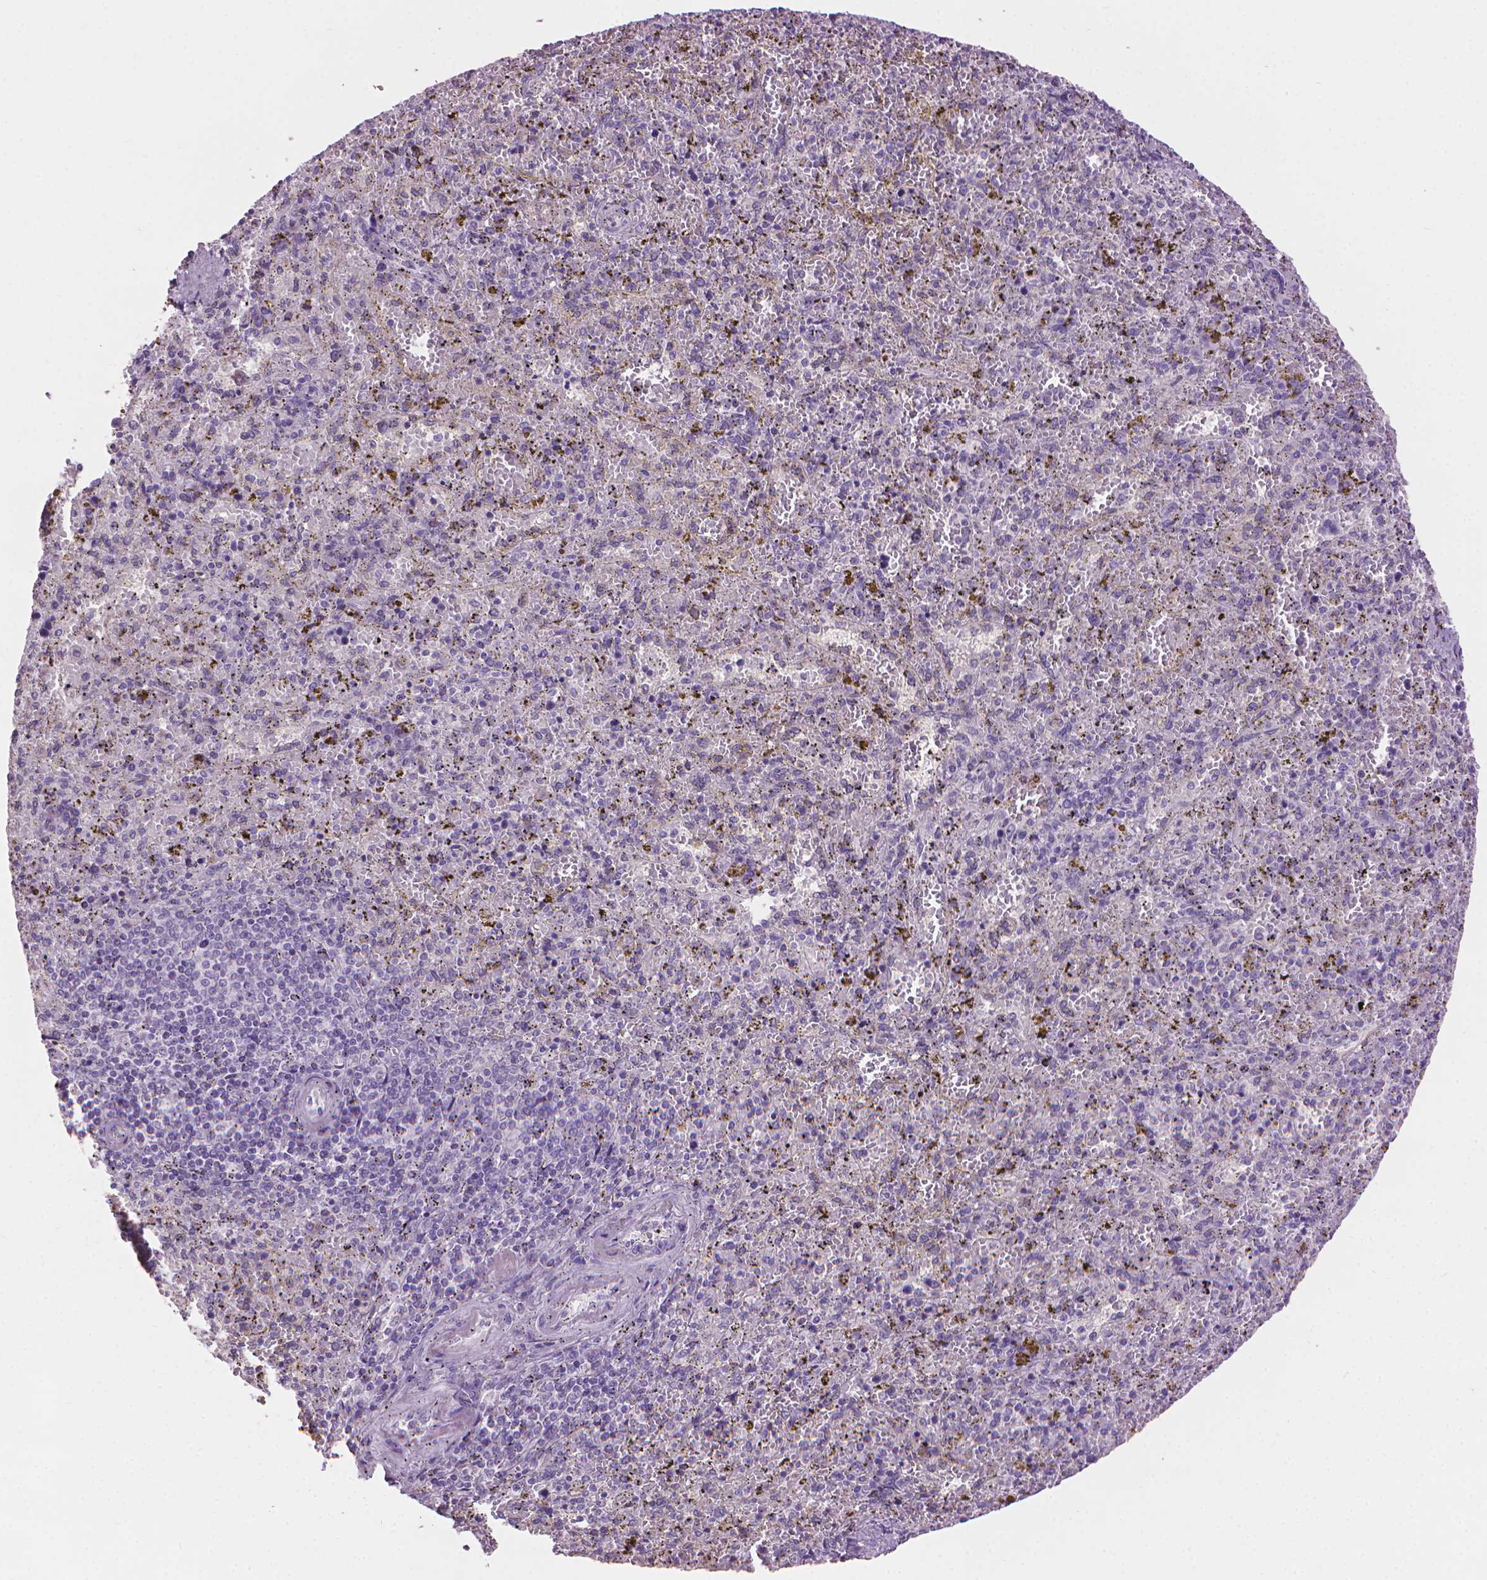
{"staining": {"intensity": "negative", "quantity": "none", "location": "none"}, "tissue": "spleen", "cell_type": "Cells in red pulp", "image_type": "normal", "snomed": [{"axis": "morphology", "description": "Normal tissue, NOS"}, {"axis": "topography", "description": "Spleen"}], "caption": "IHC photomicrograph of unremarkable spleen stained for a protein (brown), which shows no positivity in cells in red pulp.", "gene": "MLANA", "patient": {"sex": "female", "age": 50}}